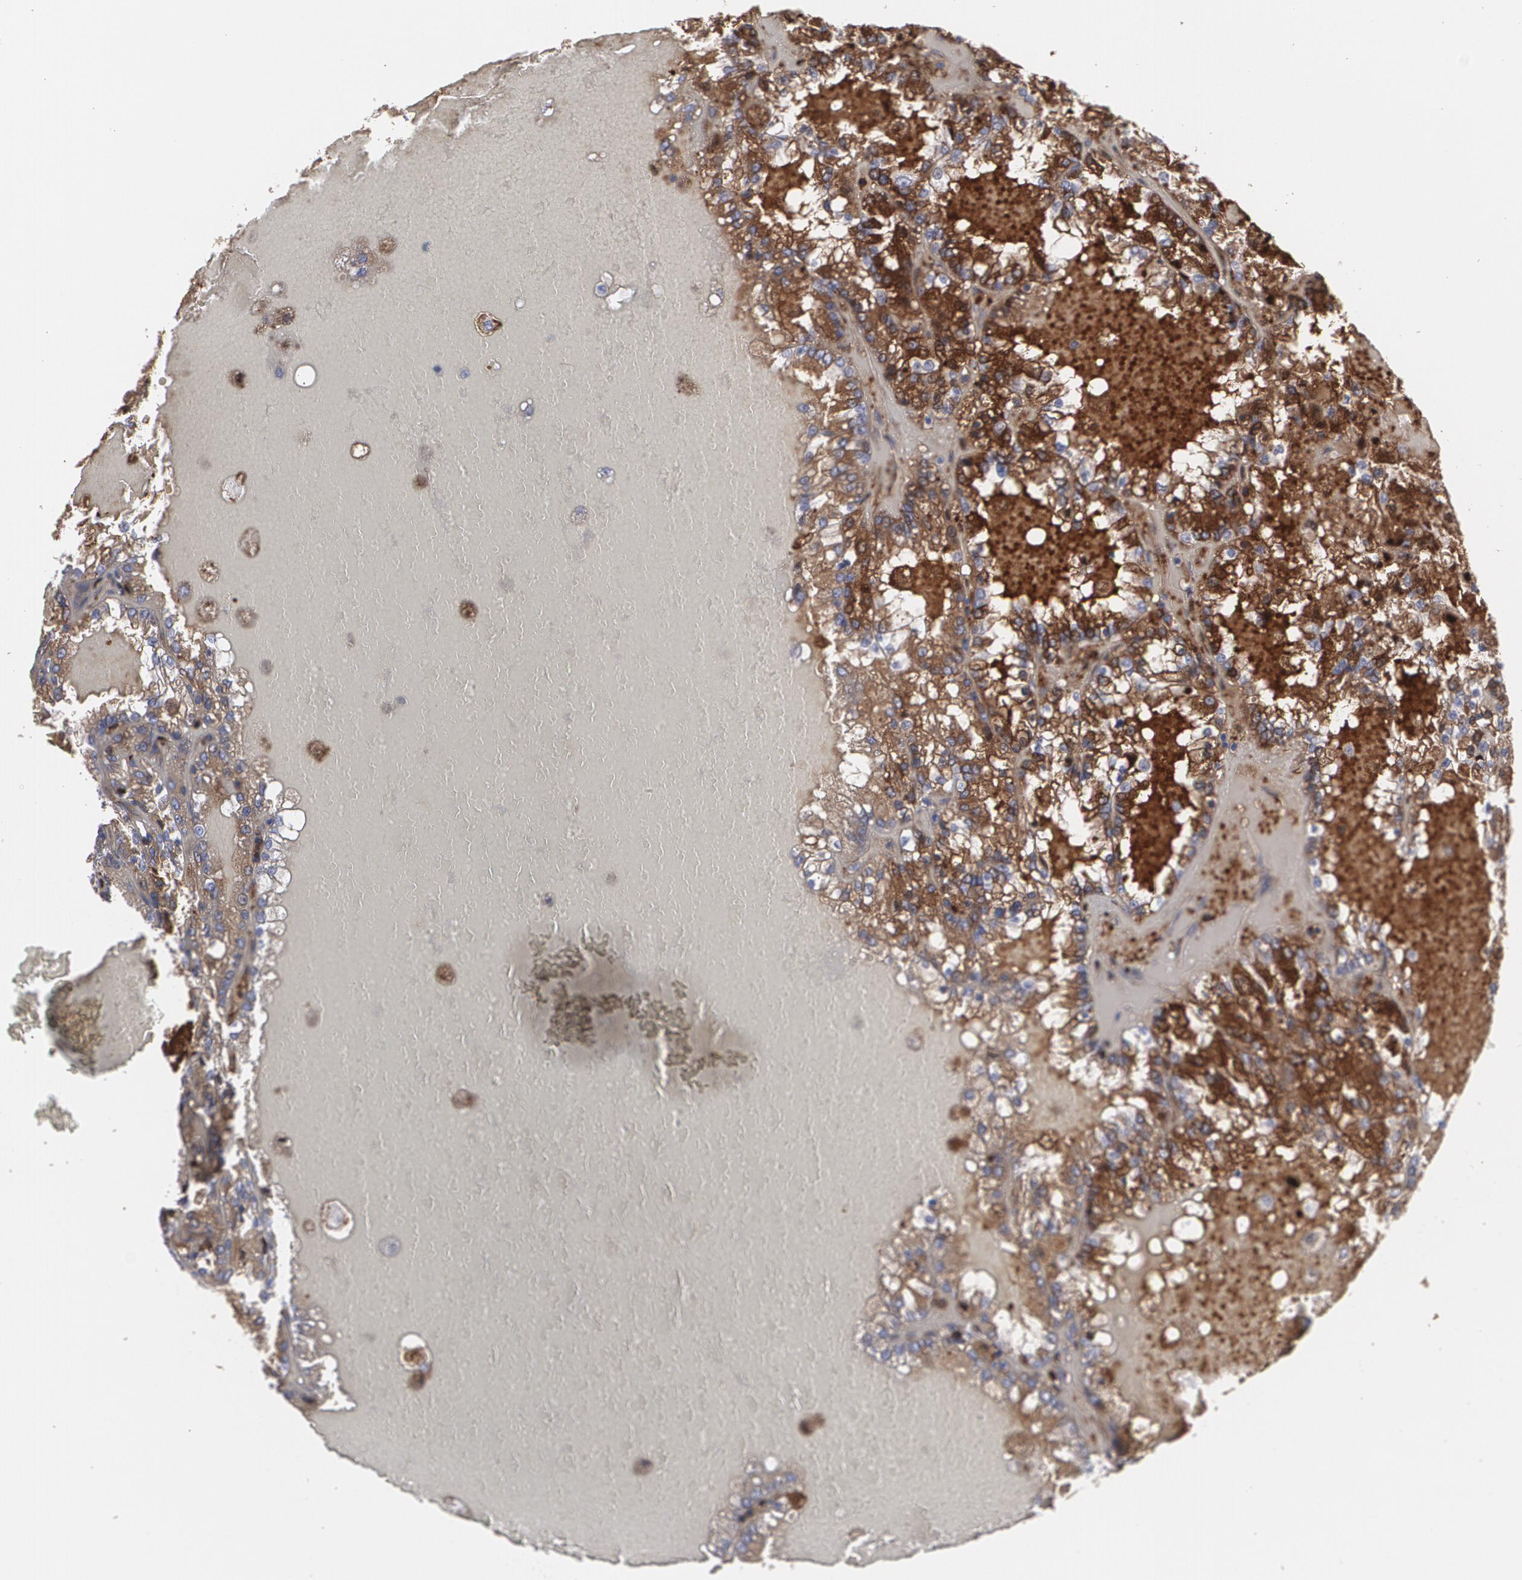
{"staining": {"intensity": "moderate", "quantity": "25%-75%", "location": "cytoplasmic/membranous"}, "tissue": "renal cancer", "cell_type": "Tumor cells", "image_type": "cancer", "snomed": [{"axis": "morphology", "description": "Adenocarcinoma, NOS"}, {"axis": "topography", "description": "Kidney"}], "caption": "Immunohistochemistry (IHC) (DAB (3,3'-diaminobenzidine)) staining of human renal adenocarcinoma reveals moderate cytoplasmic/membranous protein staining in approximately 25%-75% of tumor cells. (Stains: DAB (3,3'-diaminobenzidine) in brown, nuclei in blue, Microscopy: brightfield microscopy at high magnification).", "gene": "LRG1", "patient": {"sex": "female", "age": 56}}